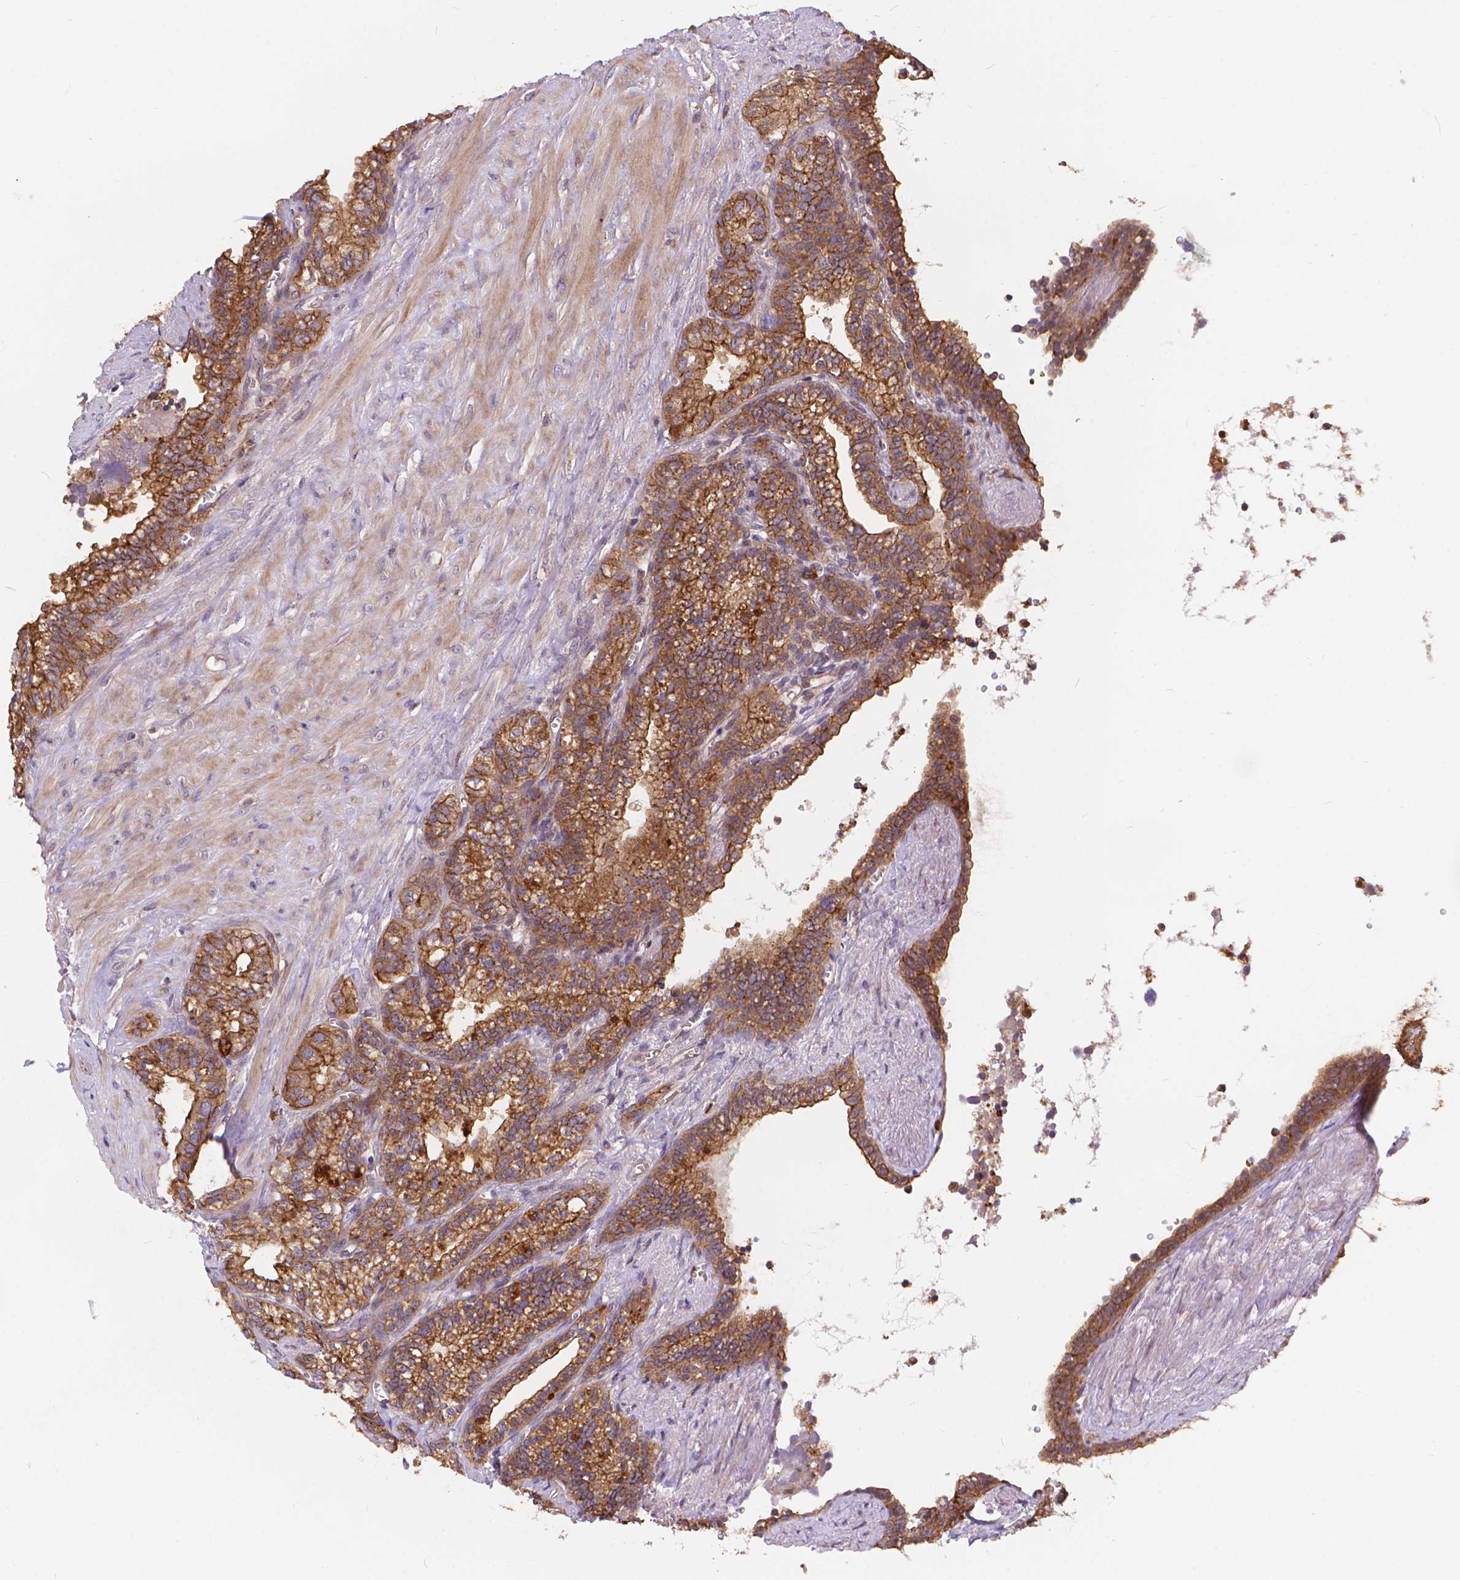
{"staining": {"intensity": "moderate", "quantity": ">75%", "location": "cytoplasmic/membranous"}, "tissue": "seminal vesicle", "cell_type": "Glandular cells", "image_type": "normal", "snomed": [{"axis": "morphology", "description": "Normal tissue, NOS"}, {"axis": "morphology", "description": "Urothelial carcinoma, NOS"}, {"axis": "topography", "description": "Urinary bladder"}, {"axis": "topography", "description": "Seminal veicle"}], "caption": "Approximately >75% of glandular cells in unremarkable human seminal vesicle exhibit moderate cytoplasmic/membranous protein expression as visualized by brown immunohistochemical staining.", "gene": "ARAP1", "patient": {"sex": "male", "age": 76}}